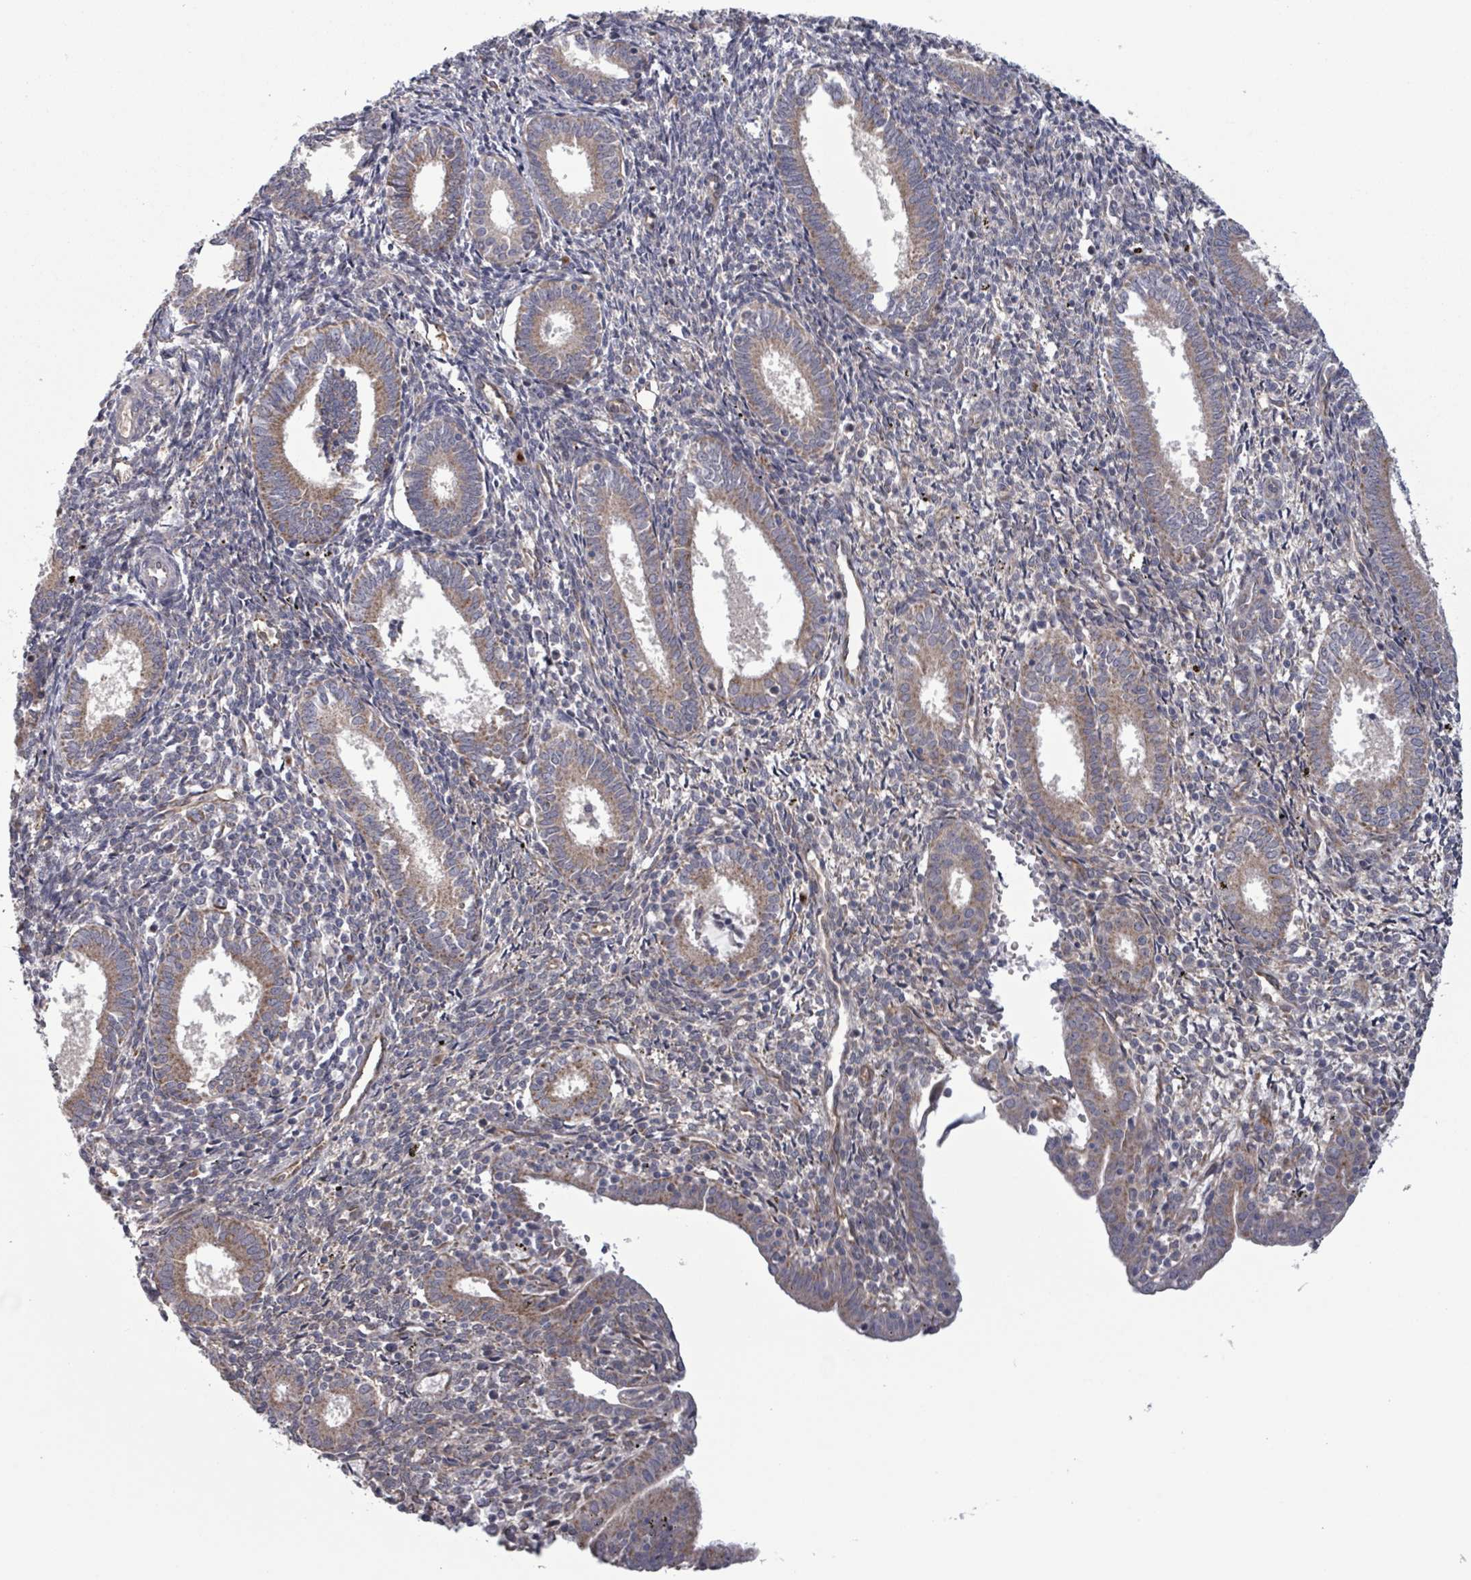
{"staining": {"intensity": "negative", "quantity": "none", "location": "none"}, "tissue": "endometrium", "cell_type": "Cells in endometrial stroma", "image_type": "normal", "snomed": [{"axis": "morphology", "description": "Normal tissue, NOS"}, {"axis": "topography", "description": "Endometrium"}], "caption": "The immunohistochemistry micrograph has no significant expression in cells in endometrial stroma of endometrium.", "gene": "FKBP1A", "patient": {"sex": "female", "age": 41}}